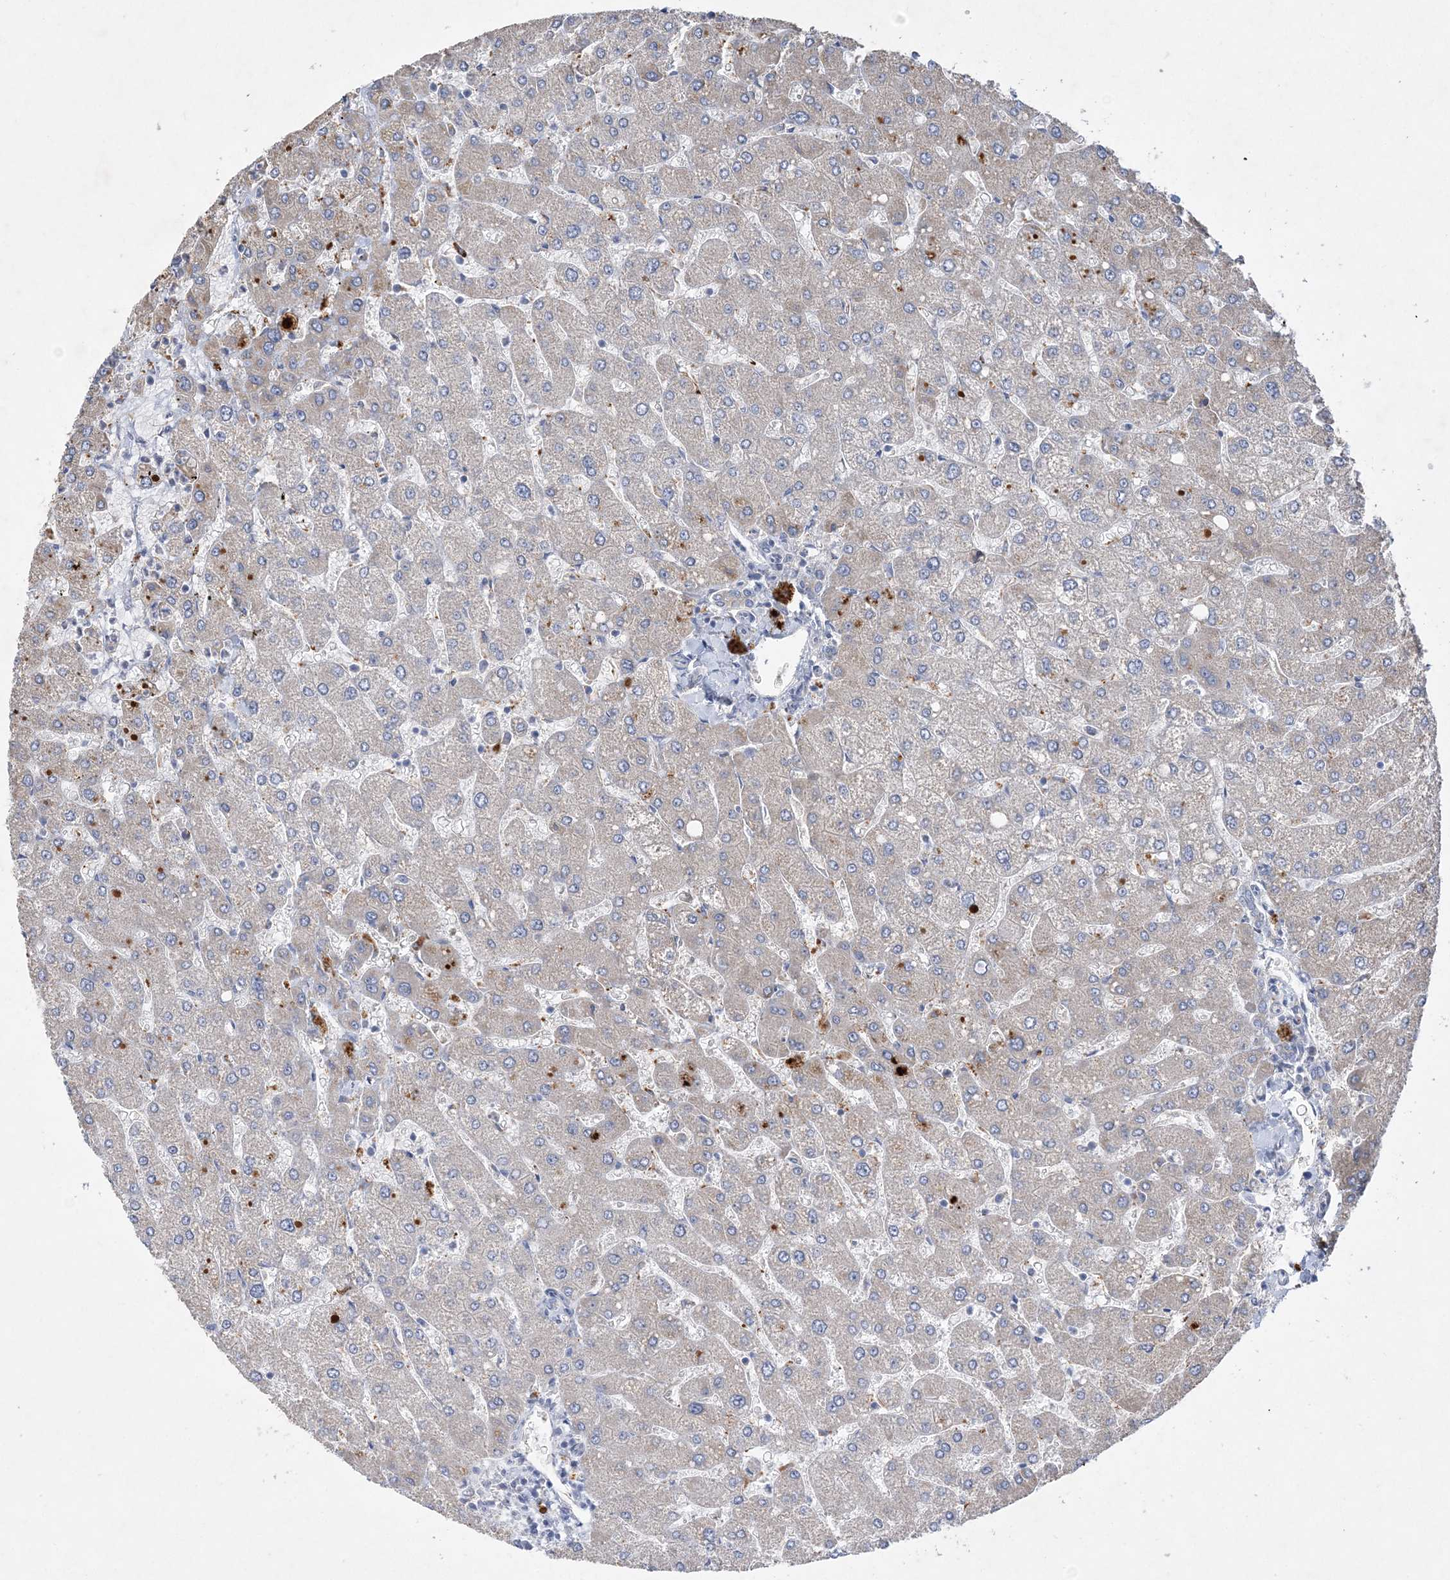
{"staining": {"intensity": "negative", "quantity": "none", "location": "none"}, "tissue": "liver", "cell_type": "Cholangiocytes", "image_type": "normal", "snomed": [{"axis": "morphology", "description": "Normal tissue, NOS"}, {"axis": "topography", "description": "Liver"}], "caption": "IHC of unremarkable liver reveals no expression in cholangiocytes.", "gene": "ADCK2", "patient": {"sex": "male", "age": 55}}